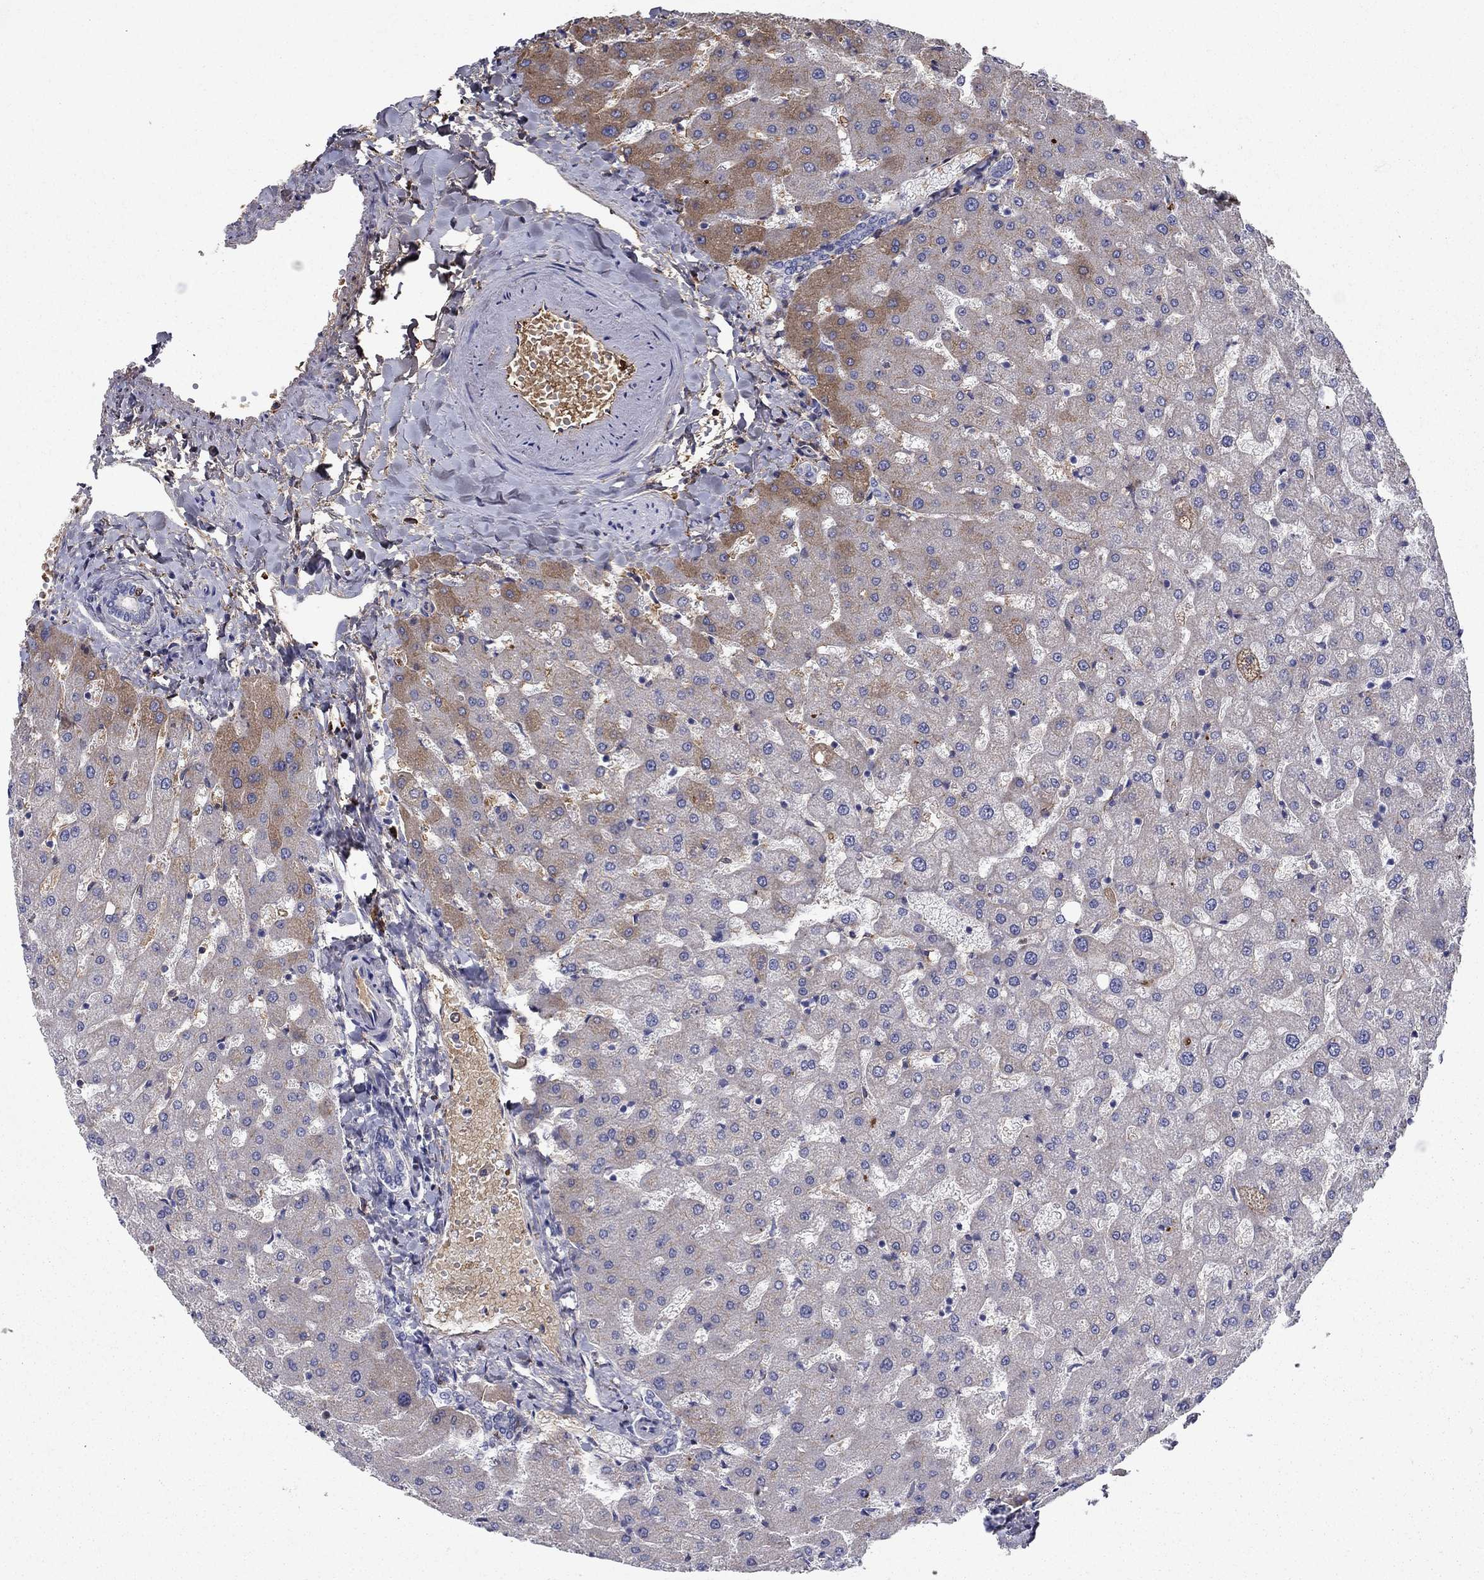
{"staining": {"intensity": "negative", "quantity": "none", "location": "none"}, "tissue": "liver", "cell_type": "Cholangiocytes", "image_type": "normal", "snomed": [{"axis": "morphology", "description": "Normal tissue, NOS"}, {"axis": "topography", "description": "Liver"}], "caption": "IHC histopathology image of unremarkable human liver stained for a protein (brown), which displays no positivity in cholangiocytes. (DAB immunohistochemistry visualized using brightfield microscopy, high magnification).", "gene": "HPX", "patient": {"sex": "female", "age": 50}}